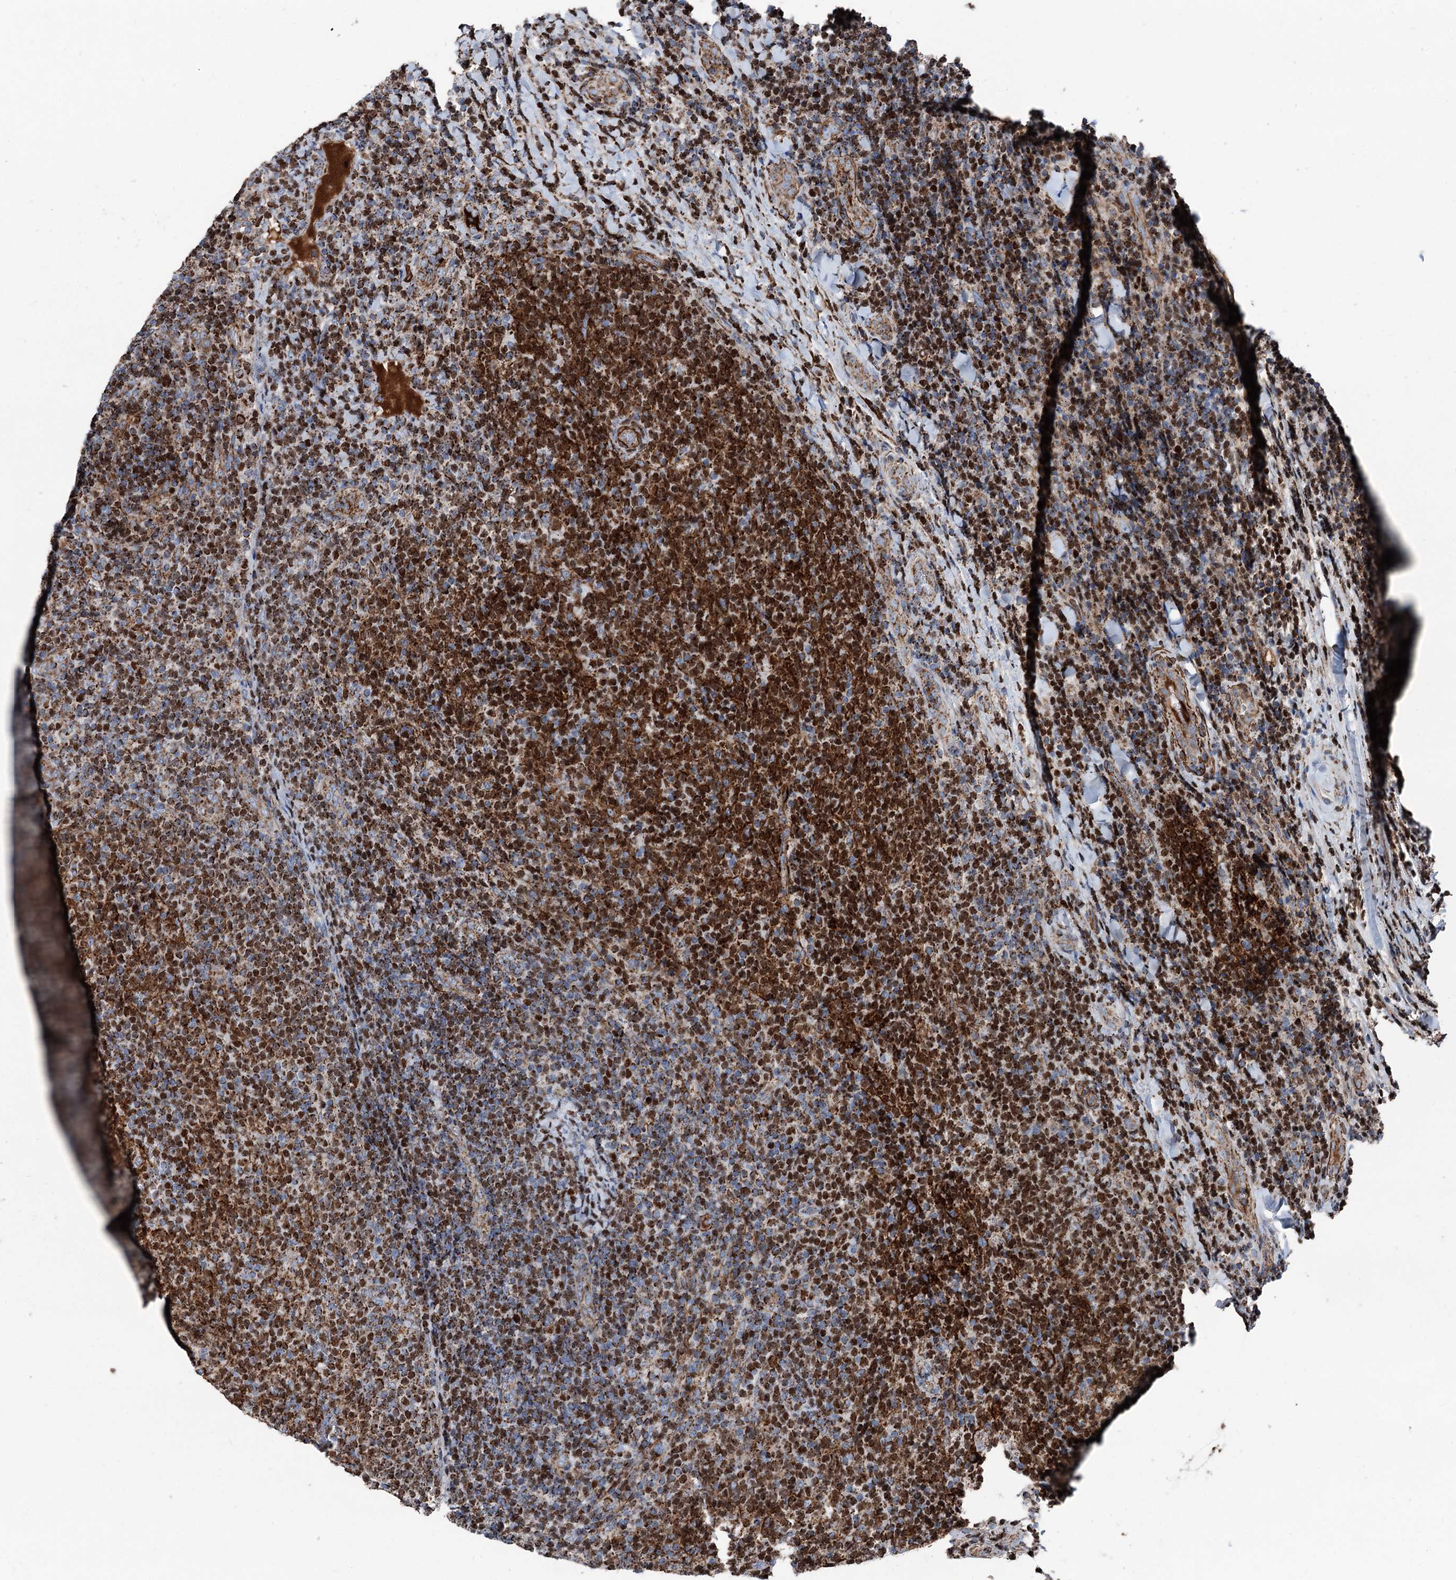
{"staining": {"intensity": "strong", "quantity": ">75%", "location": "cytoplasmic/membranous"}, "tissue": "lymphoma", "cell_type": "Tumor cells", "image_type": "cancer", "snomed": [{"axis": "morphology", "description": "Malignant lymphoma, non-Hodgkin's type, Low grade"}, {"axis": "topography", "description": "Lymph node"}], "caption": "Approximately >75% of tumor cells in human lymphoma exhibit strong cytoplasmic/membranous protein positivity as visualized by brown immunohistochemical staining.", "gene": "DDIAS", "patient": {"sex": "male", "age": 66}}